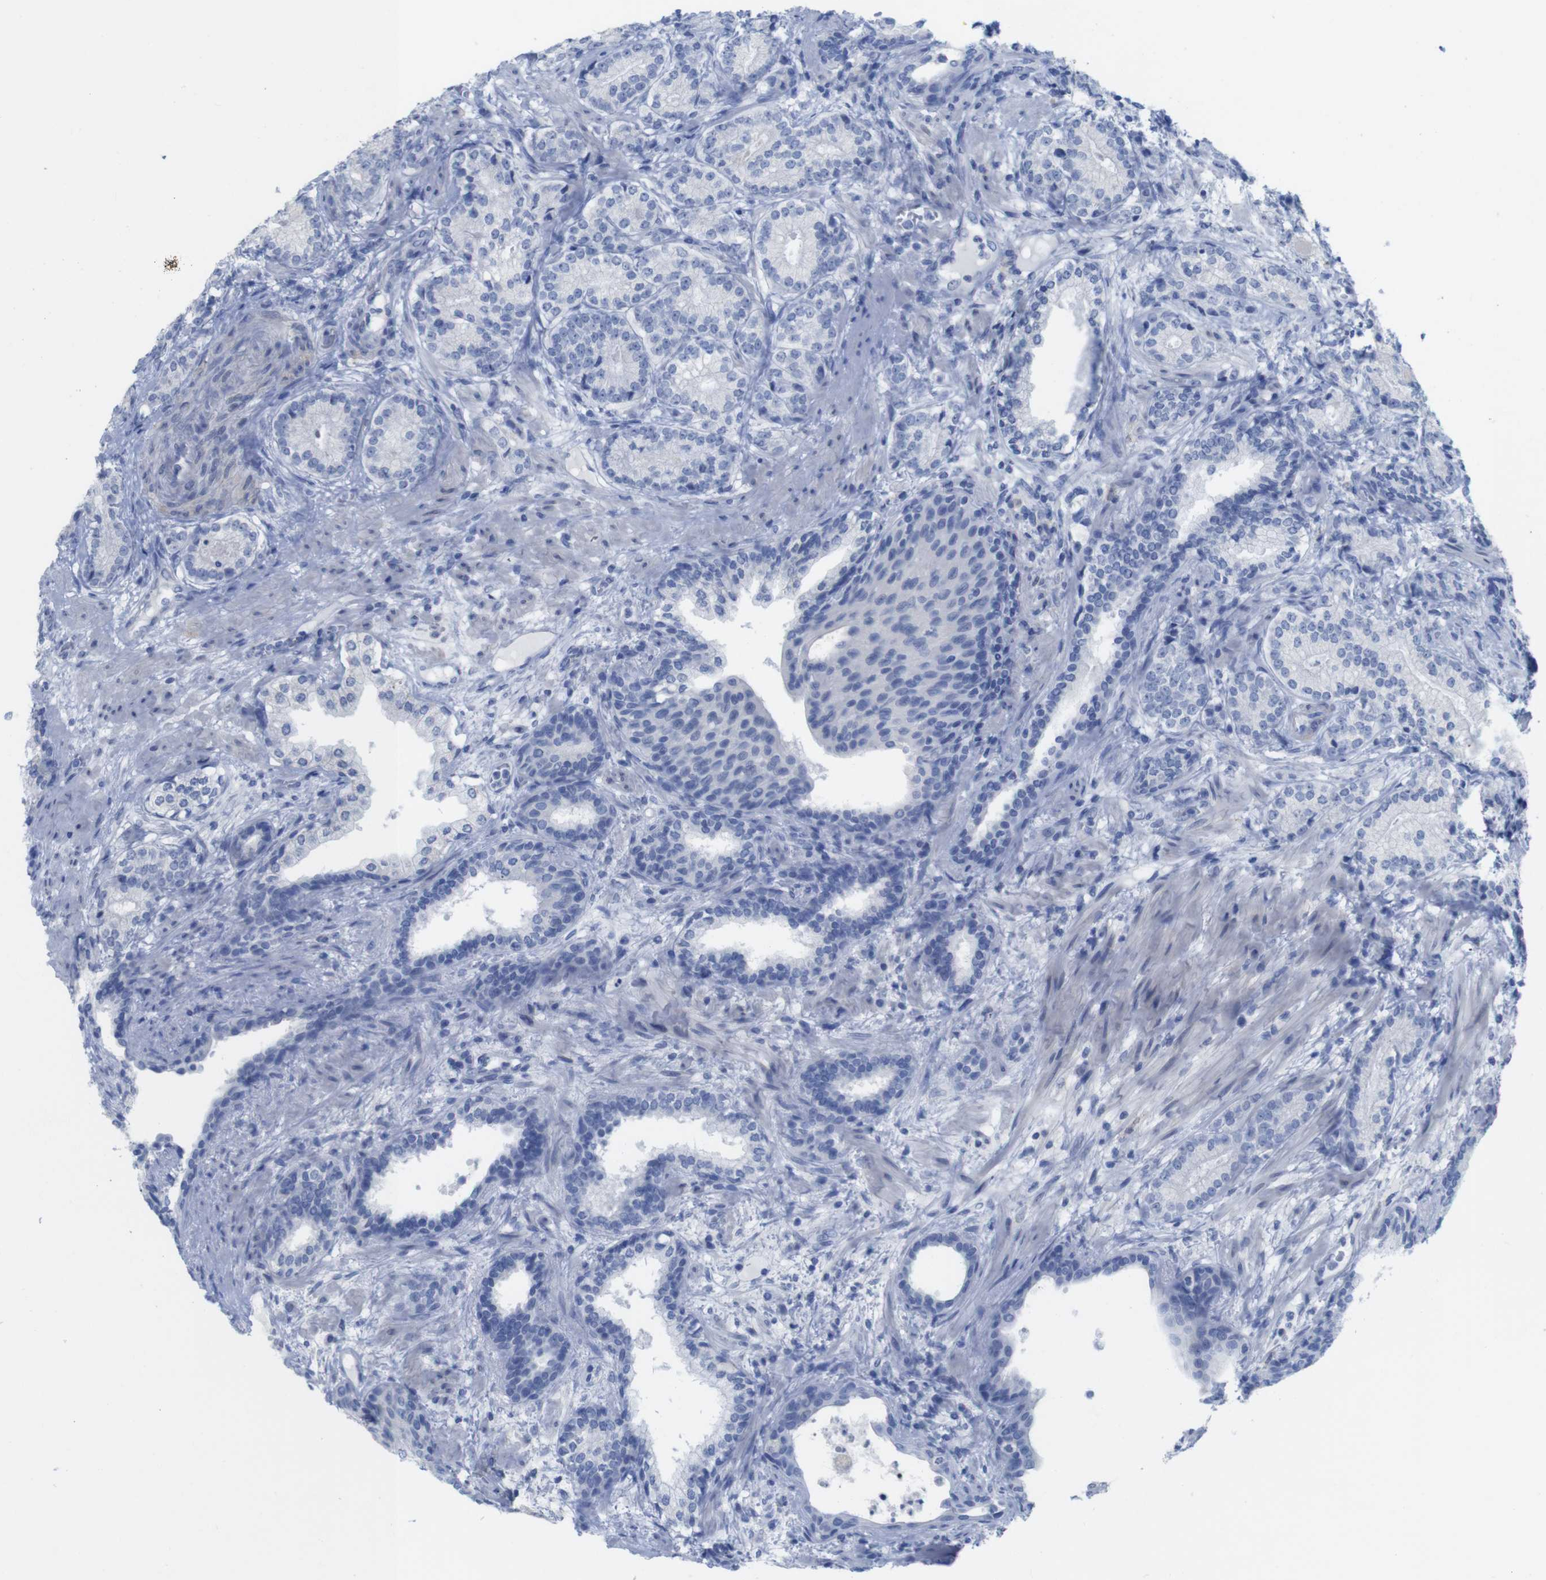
{"staining": {"intensity": "negative", "quantity": "none", "location": "none"}, "tissue": "prostate cancer", "cell_type": "Tumor cells", "image_type": "cancer", "snomed": [{"axis": "morphology", "description": "Adenocarcinoma, High grade"}, {"axis": "topography", "description": "Prostate"}], "caption": "Protein analysis of prostate cancer displays no significant positivity in tumor cells.", "gene": "PNMA1", "patient": {"sex": "male", "age": 61}}